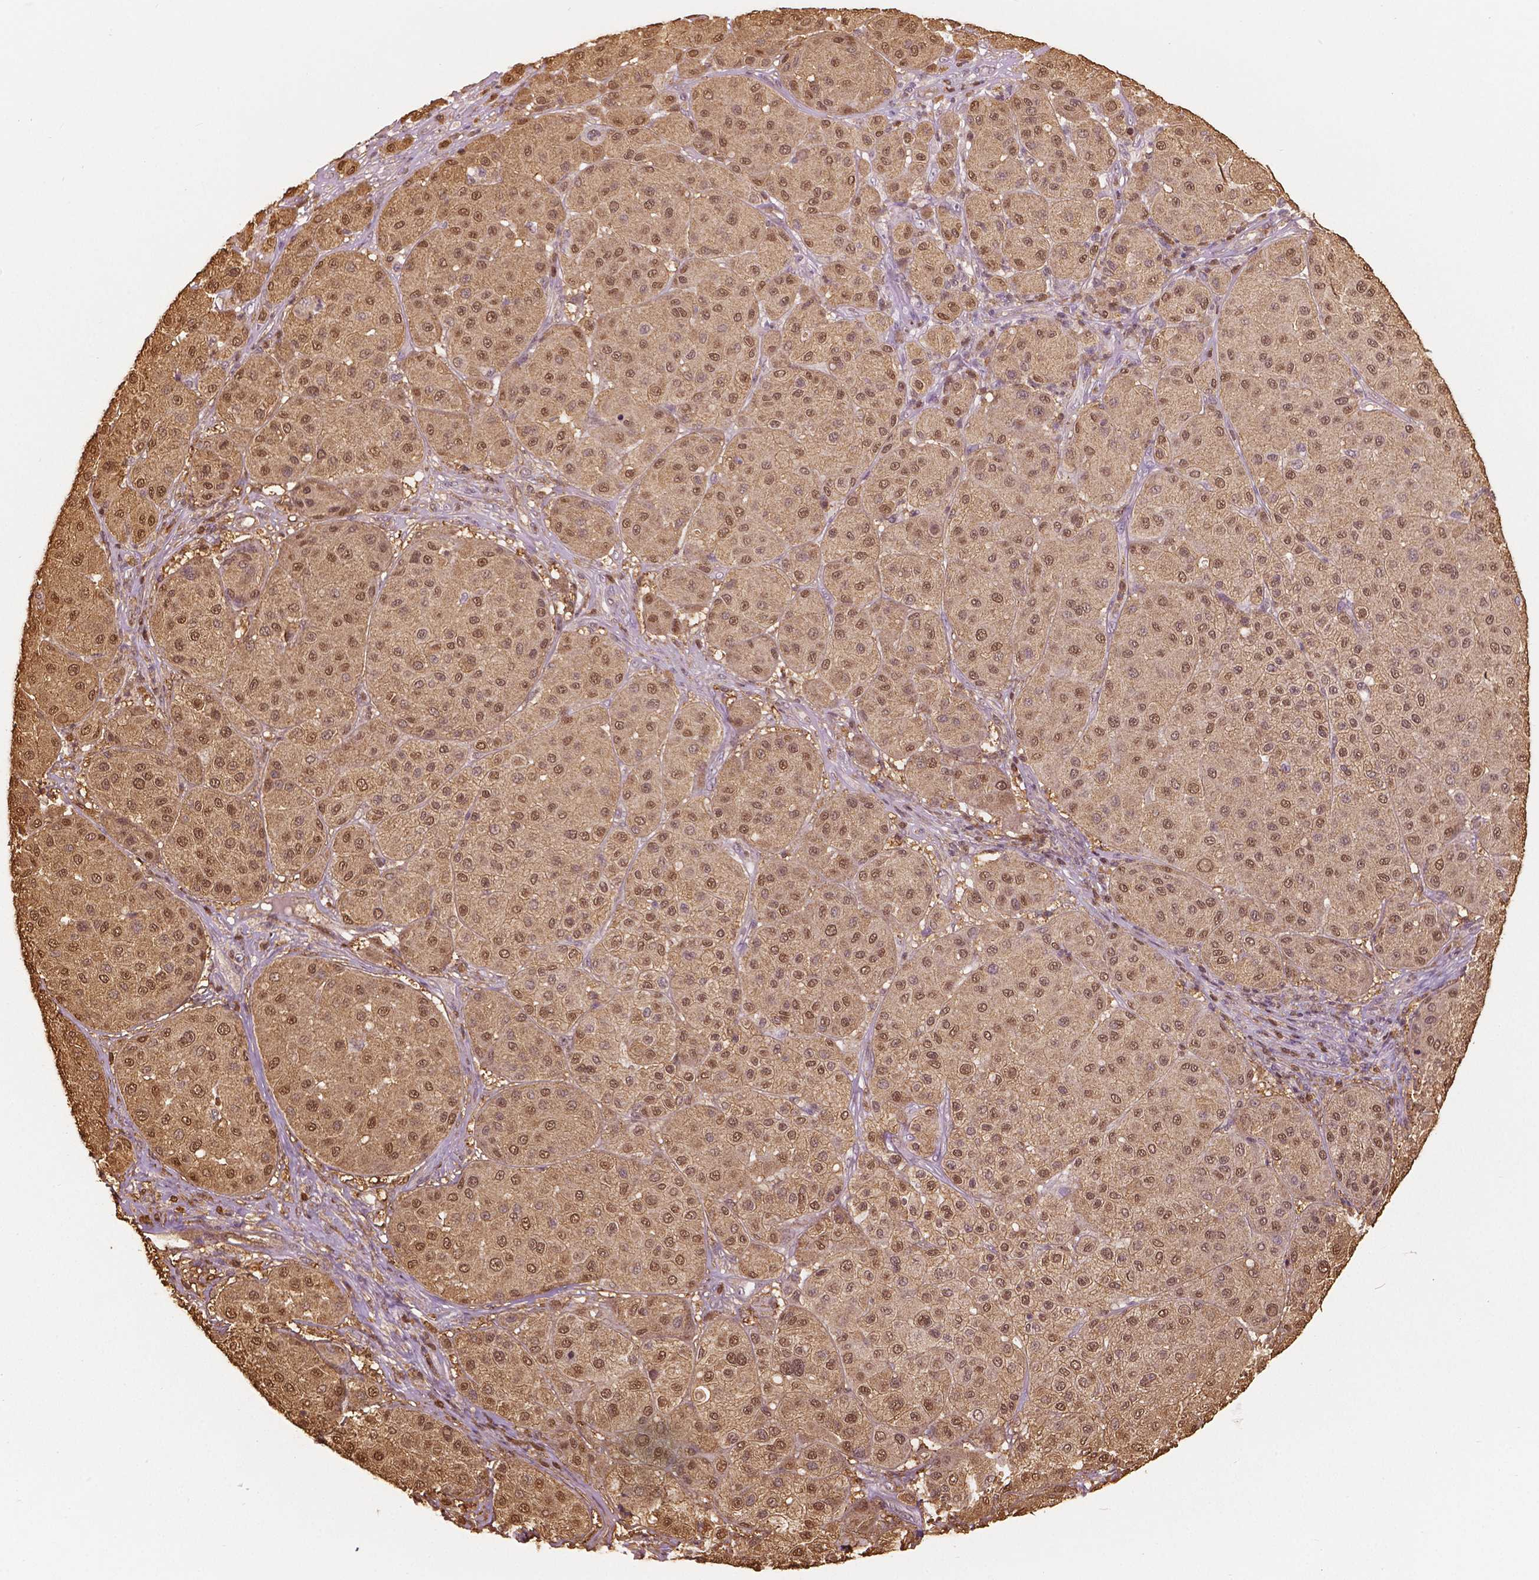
{"staining": {"intensity": "moderate", "quantity": ">75%", "location": "cytoplasmic/membranous,nuclear"}, "tissue": "melanoma", "cell_type": "Tumor cells", "image_type": "cancer", "snomed": [{"axis": "morphology", "description": "Malignant melanoma, Metastatic site"}, {"axis": "topography", "description": "Smooth muscle"}], "caption": "Protein analysis of malignant melanoma (metastatic site) tissue displays moderate cytoplasmic/membranous and nuclear staining in about >75% of tumor cells.", "gene": "S100A4", "patient": {"sex": "male", "age": 41}}